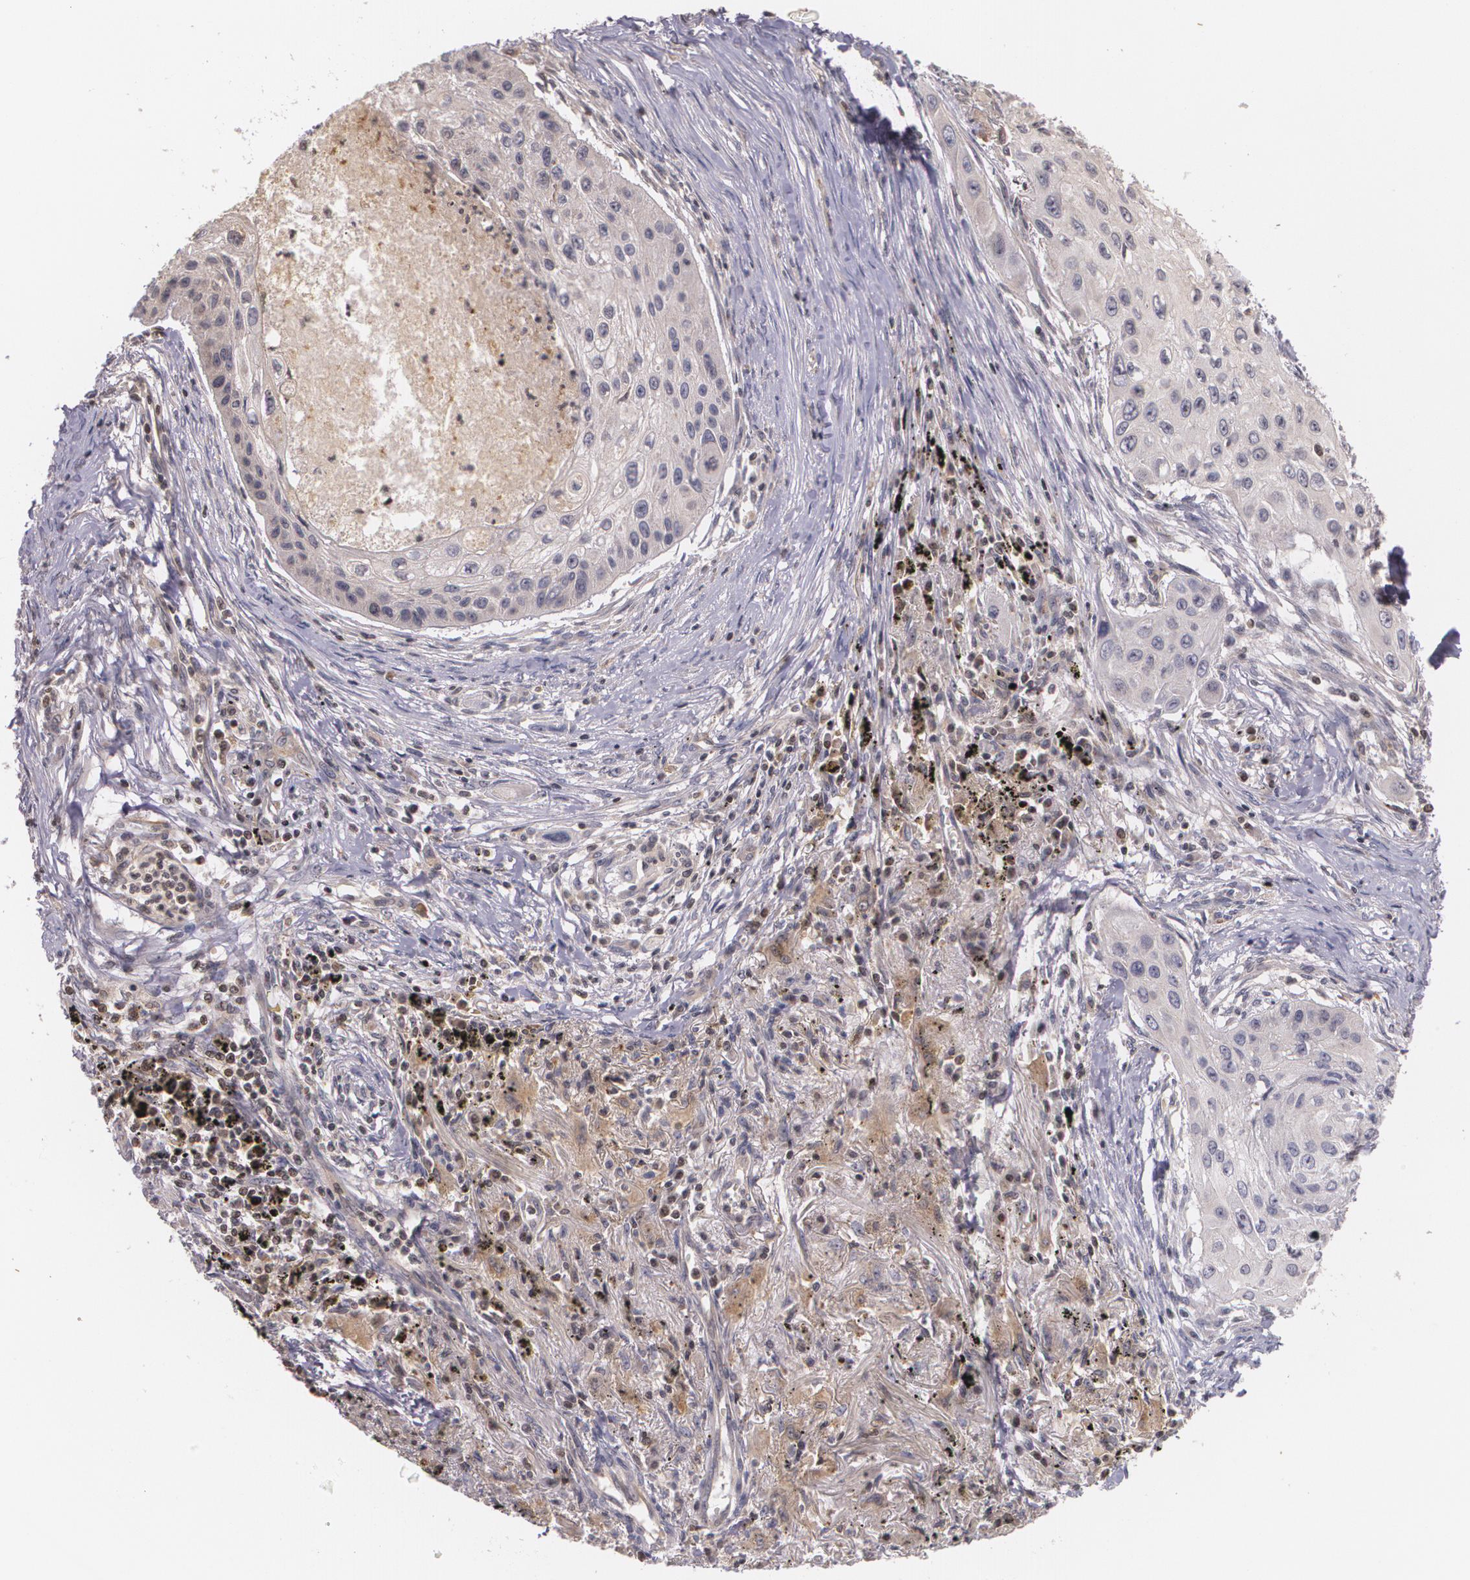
{"staining": {"intensity": "moderate", "quantity": "25%-75%", "location": "cytoplasmic/membranous"}, "tissue": "lung cancer", "cell_type": "Tumor cells", "image_type": "cancer", "snomed": [{"axis": "morphology", "description": "Squamous cell carcinoma, NOS"}, {"axis": "topography", "description": "Lung"}], "caption": "Lung cancer (squamous cell carcinoma) stained with DAB immunohistochemistry demonstrates medium levels of moderate cytoplasmic/membranous positivity in about 25%-75% of tumor cells.", "gene": "VAV3", "patient": {"sex": "male", "age": 71}}